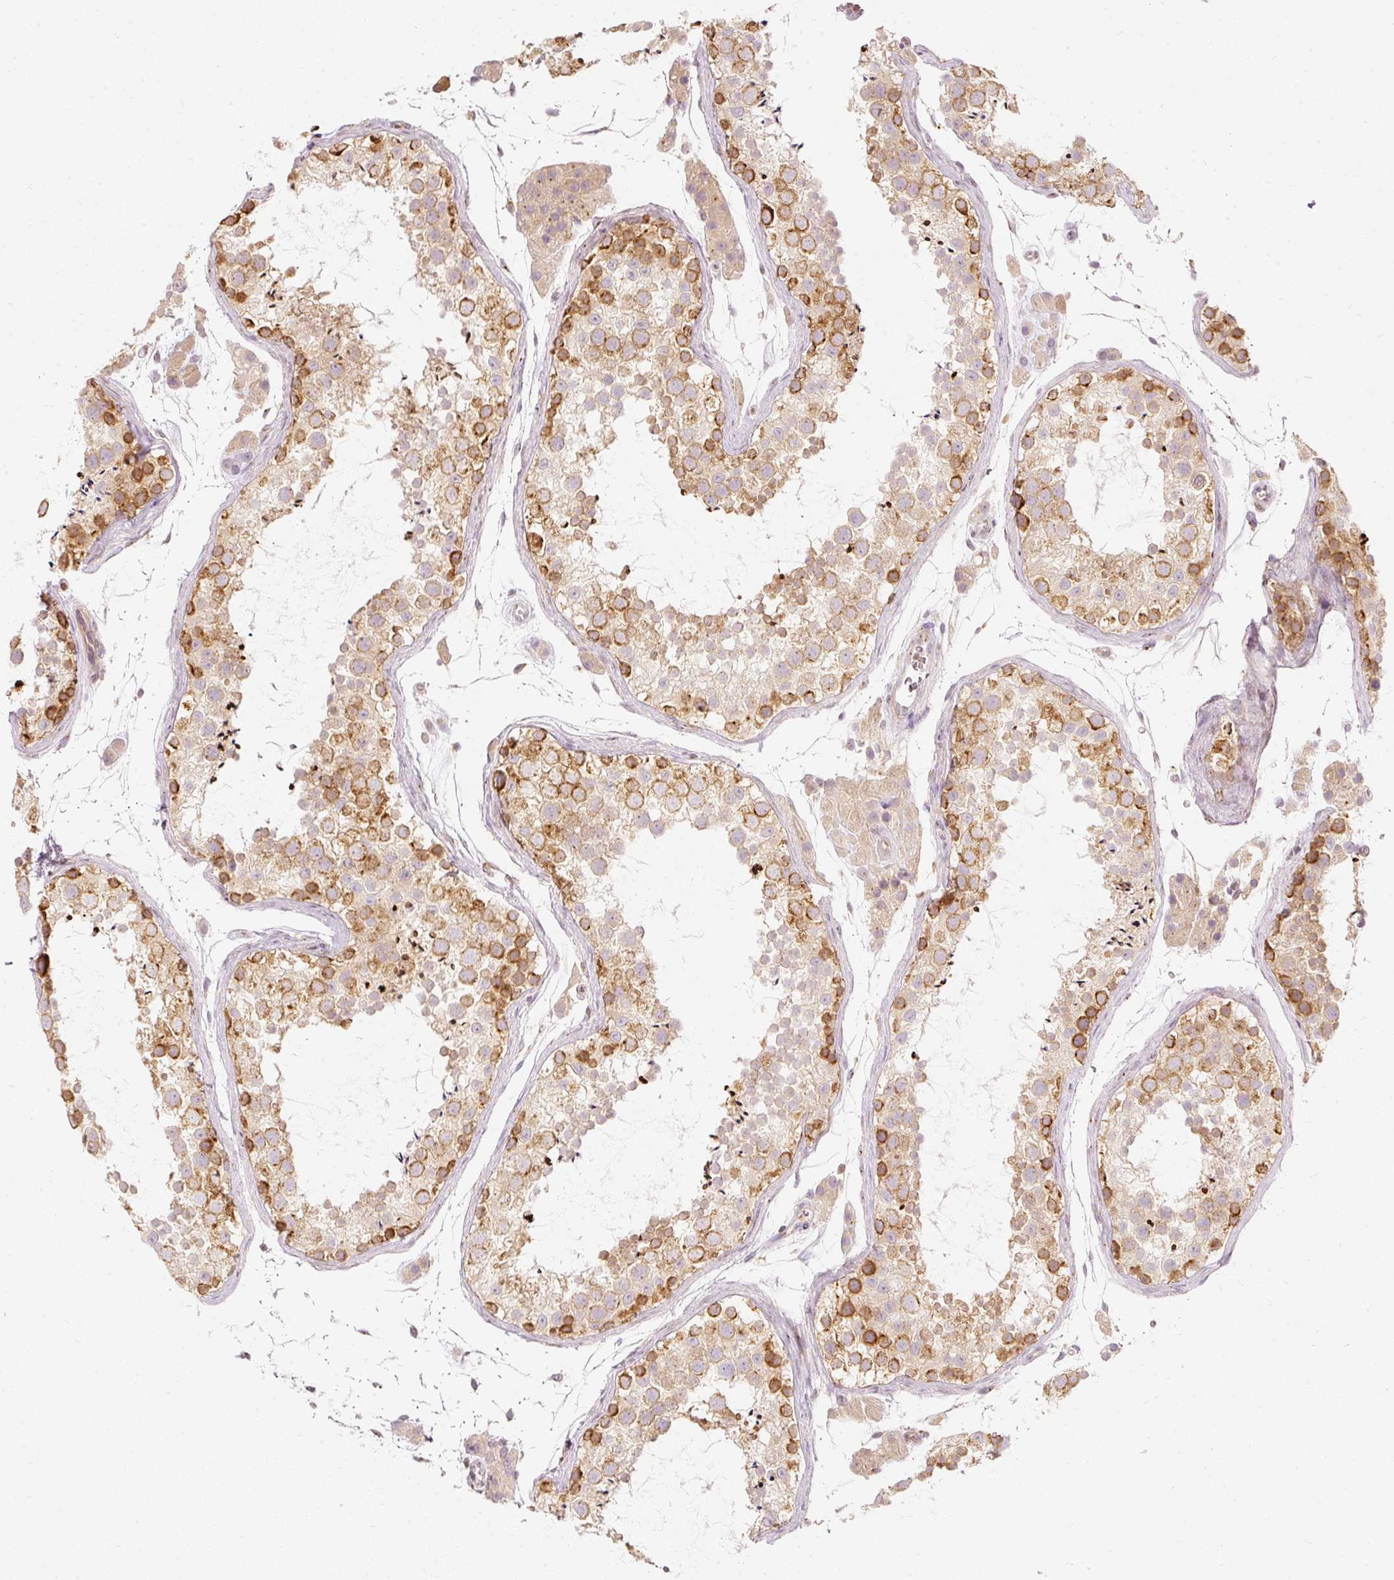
{"staining": {"intensity": "moderate", "quantity": "25%-75%", "location": "cytoplasmic/membranous"}, "tissue": "testis", "cell_type": "Cells in seminiferous ducts", "image_type": "normal", "snomed": [{"axis": "morphology", "description": "Normal tissue, NOS"}, {"axis": "topography", "description": "Testis"}], "caption": "A brown stain highlights moderate cytoplasmic/membranous staining of a protein in cells in seminiferous ducts of normal human testis.", "gene": "SNAPC5", "patient": {"sex": "male", "age": 41}}